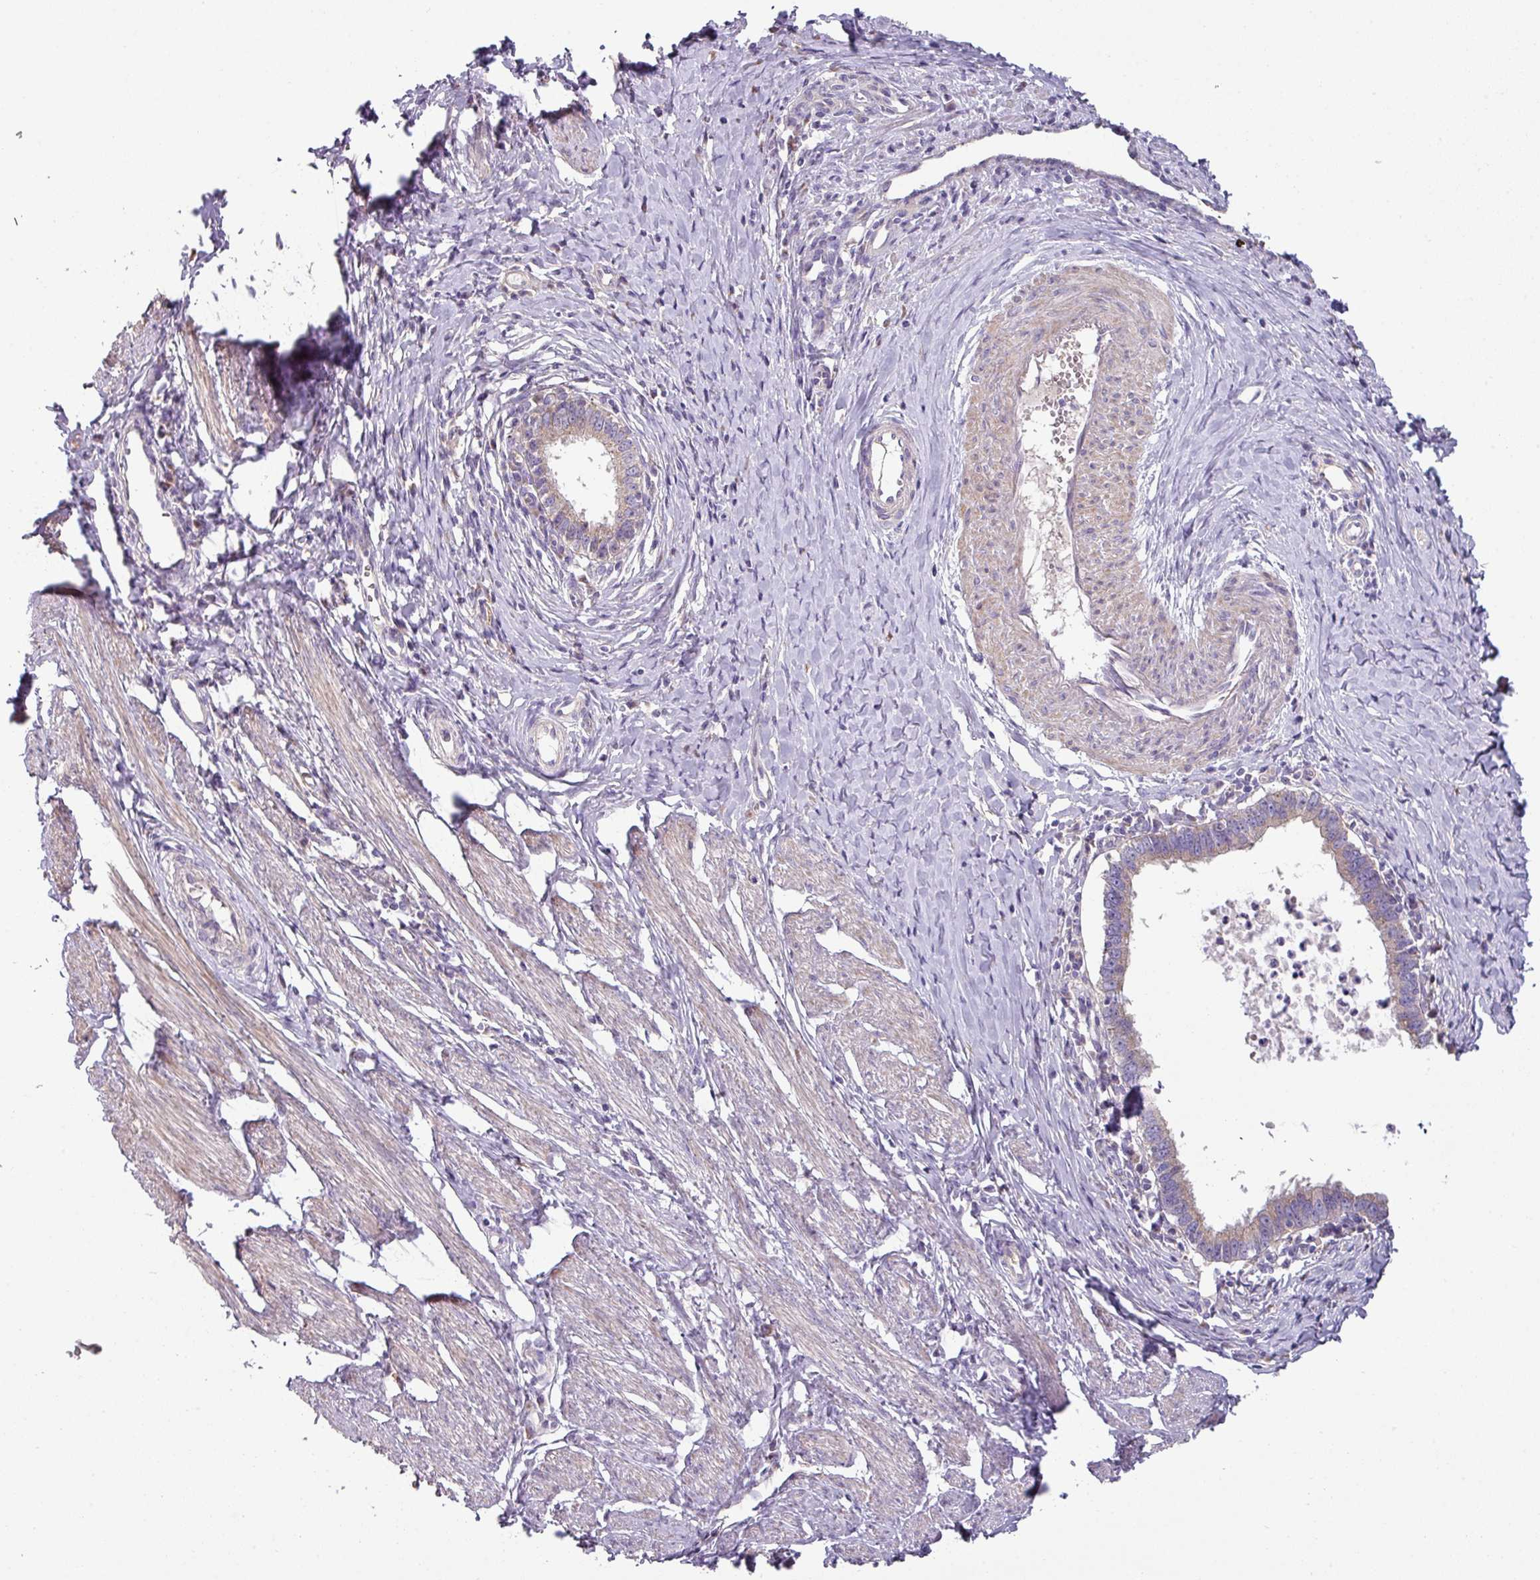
{"staining": {"intensity": "weak", "quantity": ">75%", "location": "cytoplasmic/membranous"}, "tissue": "cervical cancer", "cell_type": "Tumor cells", "image_type": "cancer", "snomed": [{"axis": "morphology", "description": "Adenocarcinoma, NOS"}, {"axis": "topography", "description": "Cervix"}], "caption": "This histopathology image displays IHC staining of cervical cancer, with low weak cytoplasmic/membranous positivity in about >75% of tumor cells.", "gene": "LRRC9", "patient": {"sex": "female", "age": 36}}